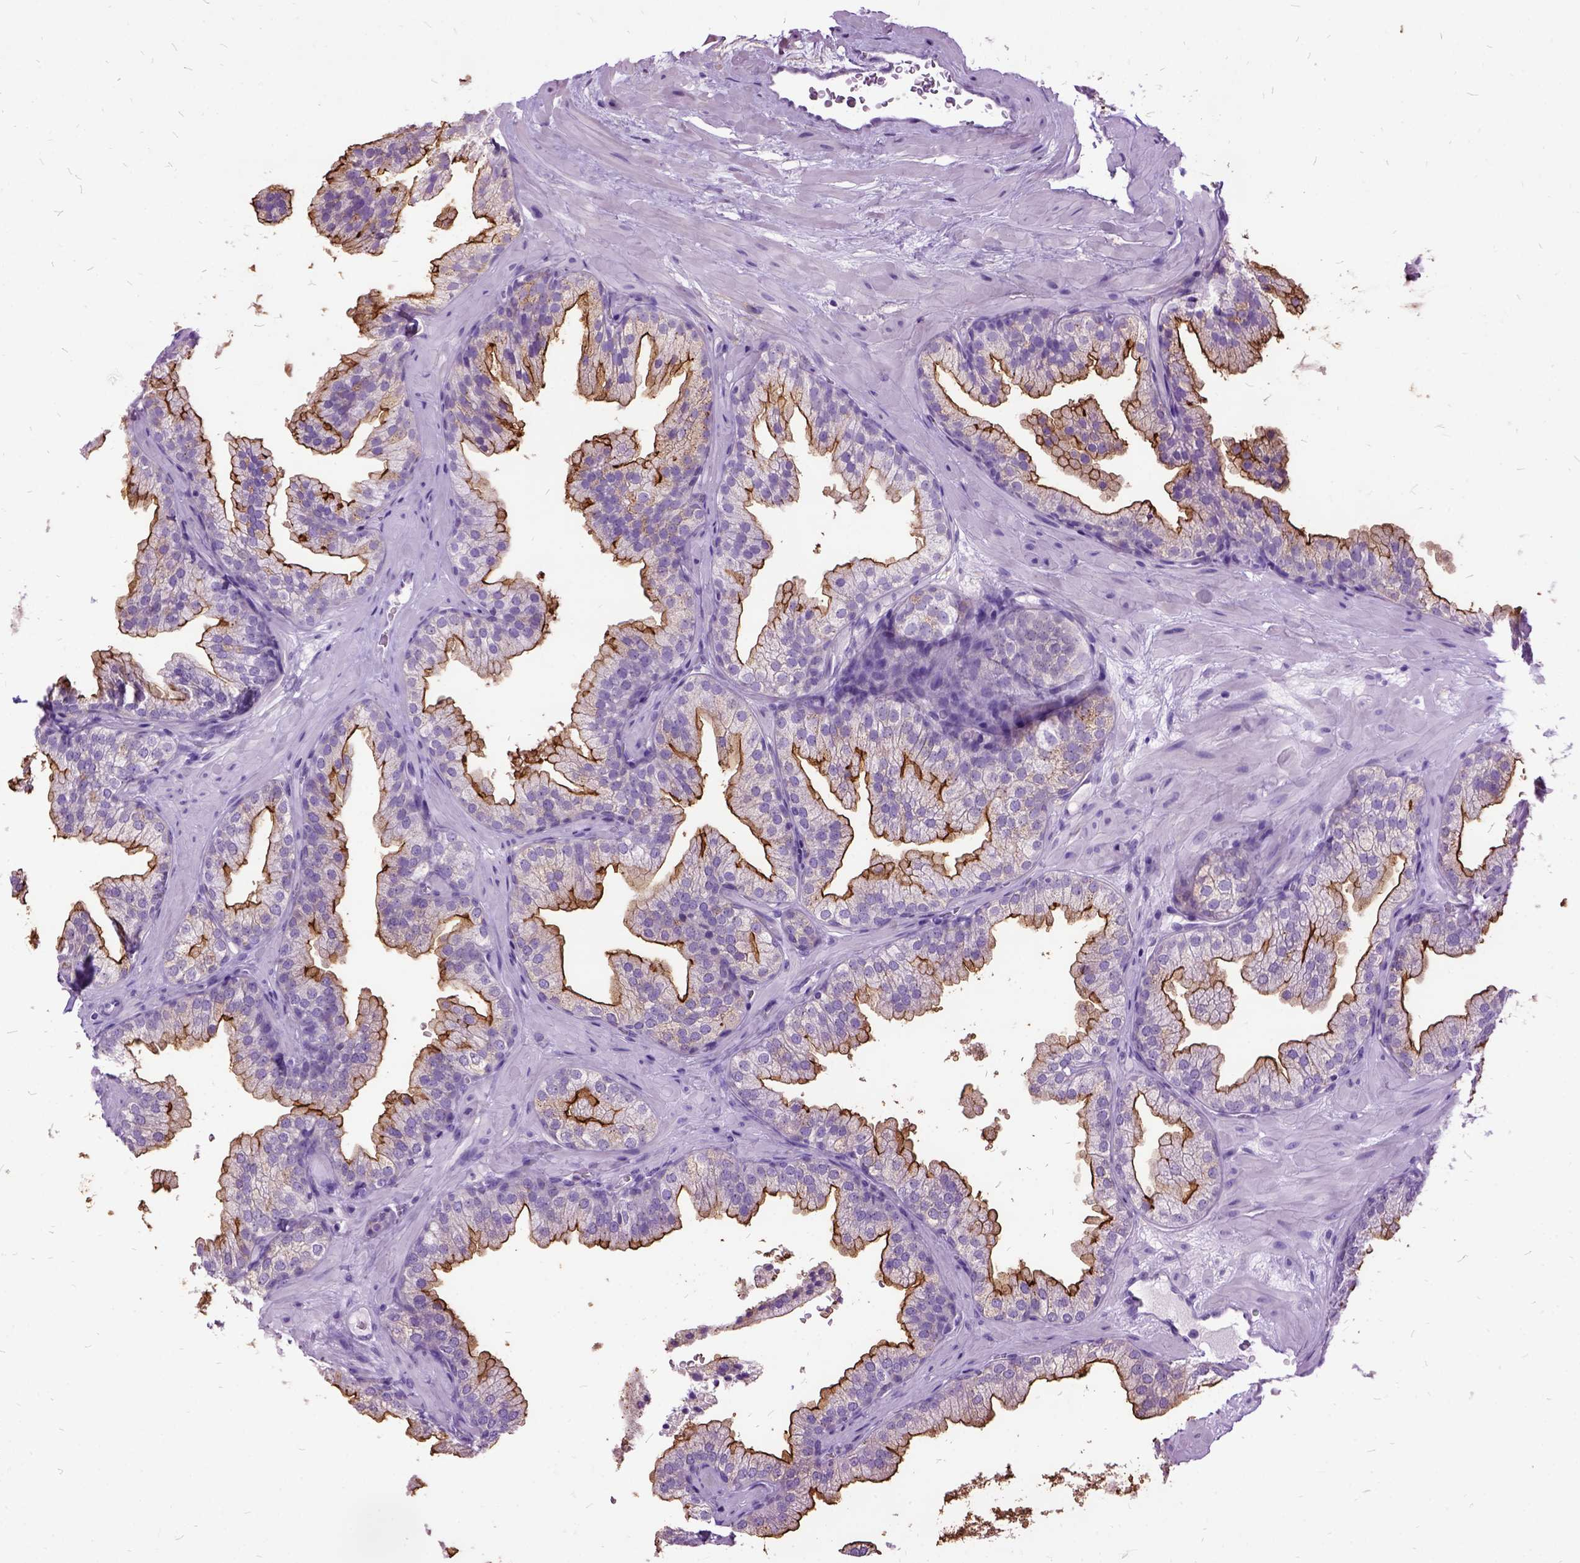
{"staining": {"intensity": "strong", "quantity": "25%-75%", "location": "cytoplasmic/membranous"}, "tissue": "prostate", "cell_type": "Glandular cells", "image_type": "normal", "snomed": [{"axis": "morphology", "description": "Normal tissue, NOS"}, {"axis": "topography", "description": "Prostate"}], "caption": "Strong cytoplasmic/membranous protein expression is appreciated in approximately 25%-75% of glandular cells in prostate.", "gene": "MME", "patient": {"sex": "male", "age": 37}}